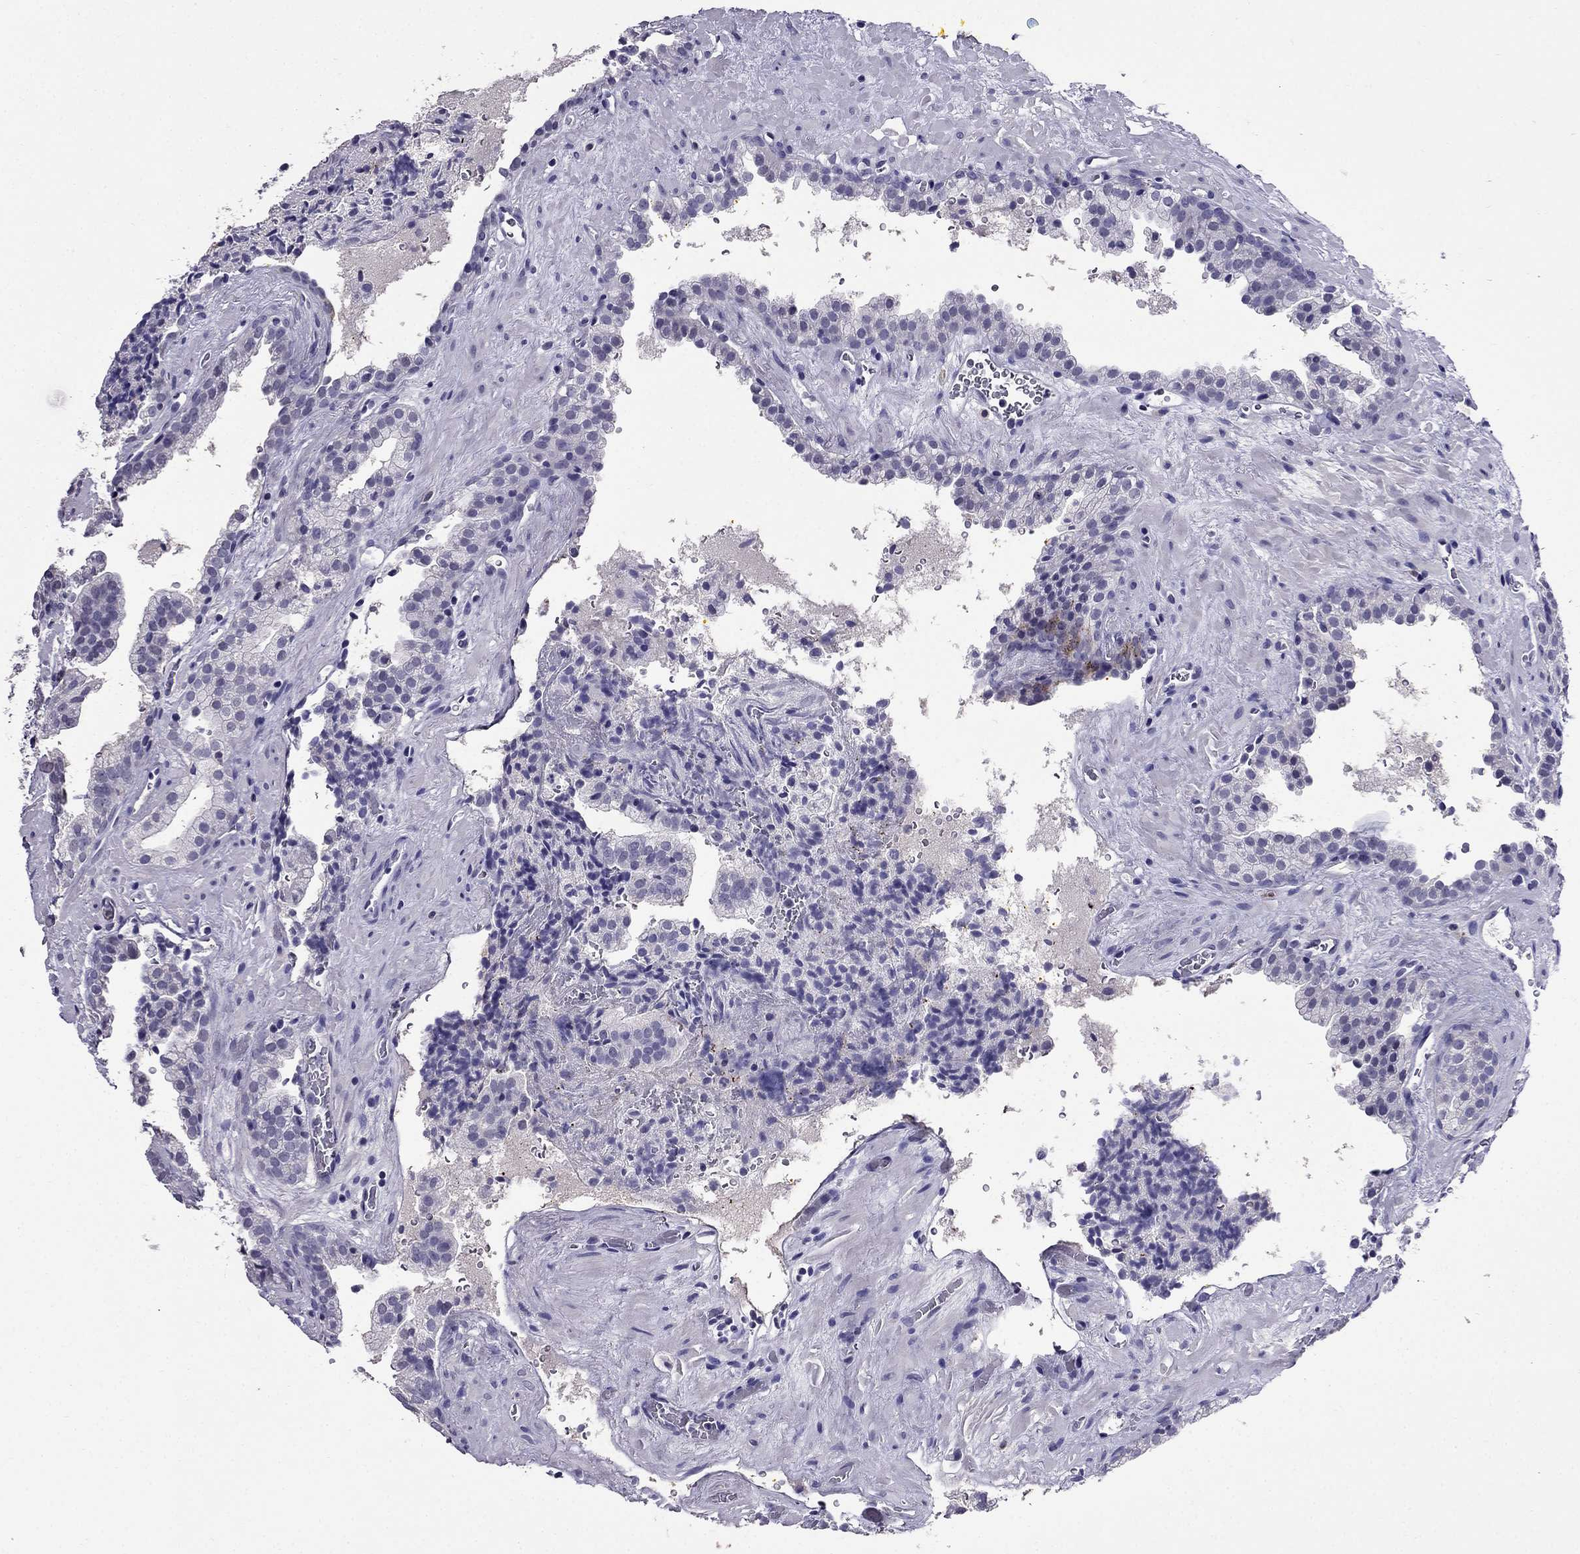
{"staining": {"intensity": "negative", "quantity": "none", "location": "none"}, "tissue": "prostate cancer", "cell_type": "Tumor cells", "image_type": "cancer", "snomed": [{"axis": "morphology", "description": "Adenocarcinoma, NOS"}, {"axis": "topography", "description": "Prostate"}], "caption": "Immunohistochemistry (IHC) photomicrograph of neoplastic tissue: human prostate cancer stained with DAB (3,3'-diaminobenzidine) reveals no significant protein expression in tumor cells.", "gene": "OLFM4", "patient": {"sex": "male", "age": 66}}